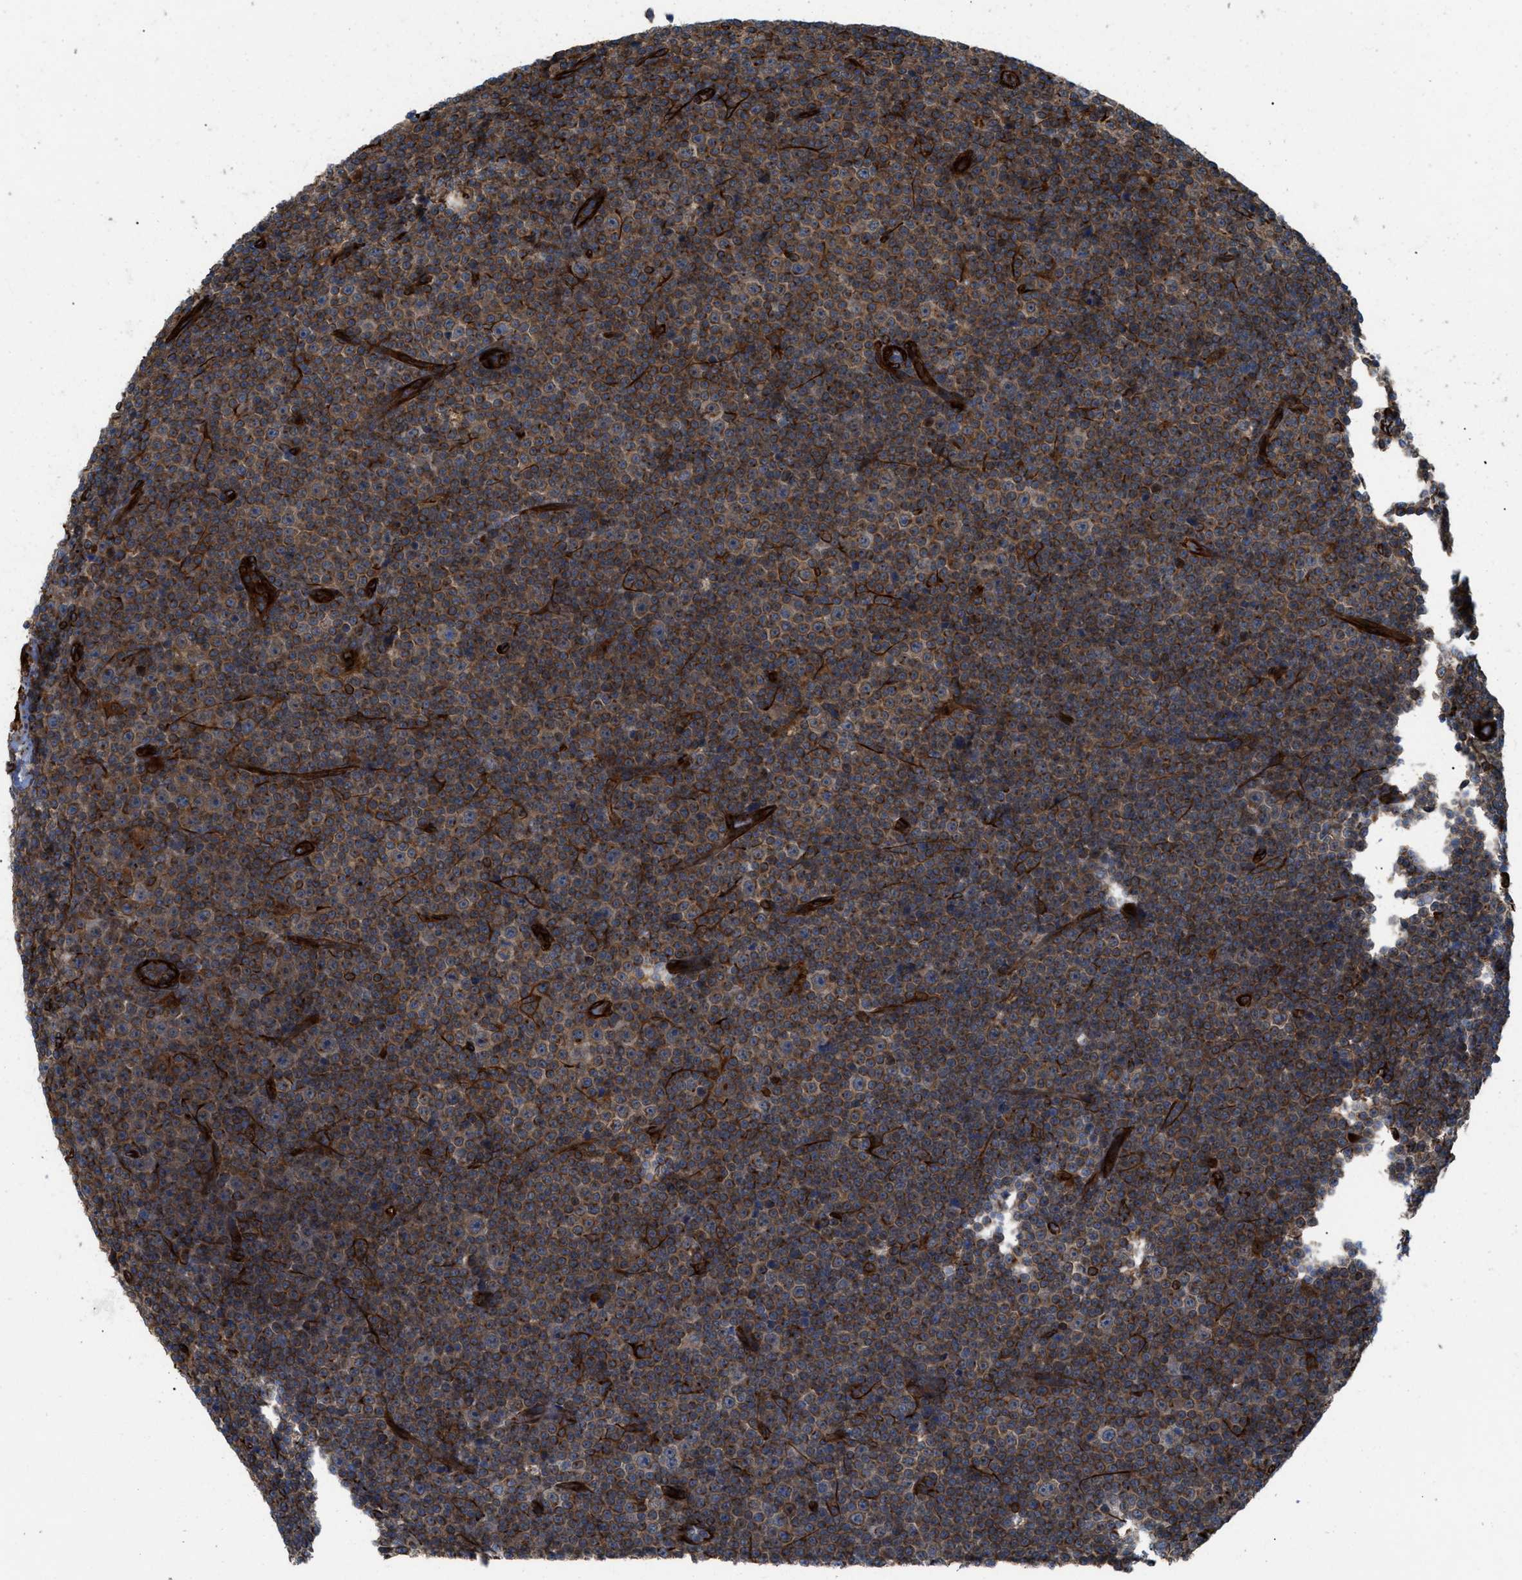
{"staining": {"intensity": "moderate", "quantity": ">75%", "location": "cytoplasmic/membranous"}, "tissue": "lymphoma", "cell_type": "Tumor cells", "image_type": "cancer", "snomed": [{"axis": "morphology", "description": "Malignant lymphoma, non-Hodgkin's type, Low grade"}, {"axis": "topography", "description": "Lymph node"}], "caption": "Human lymphoma stained for a protein (brown) displays moderate cytoplasmic/membranous positive positivity in approximately >75% of tumor cells.", "gene": "PTPRE", "patient": {"sex": "female", "age": 67}}